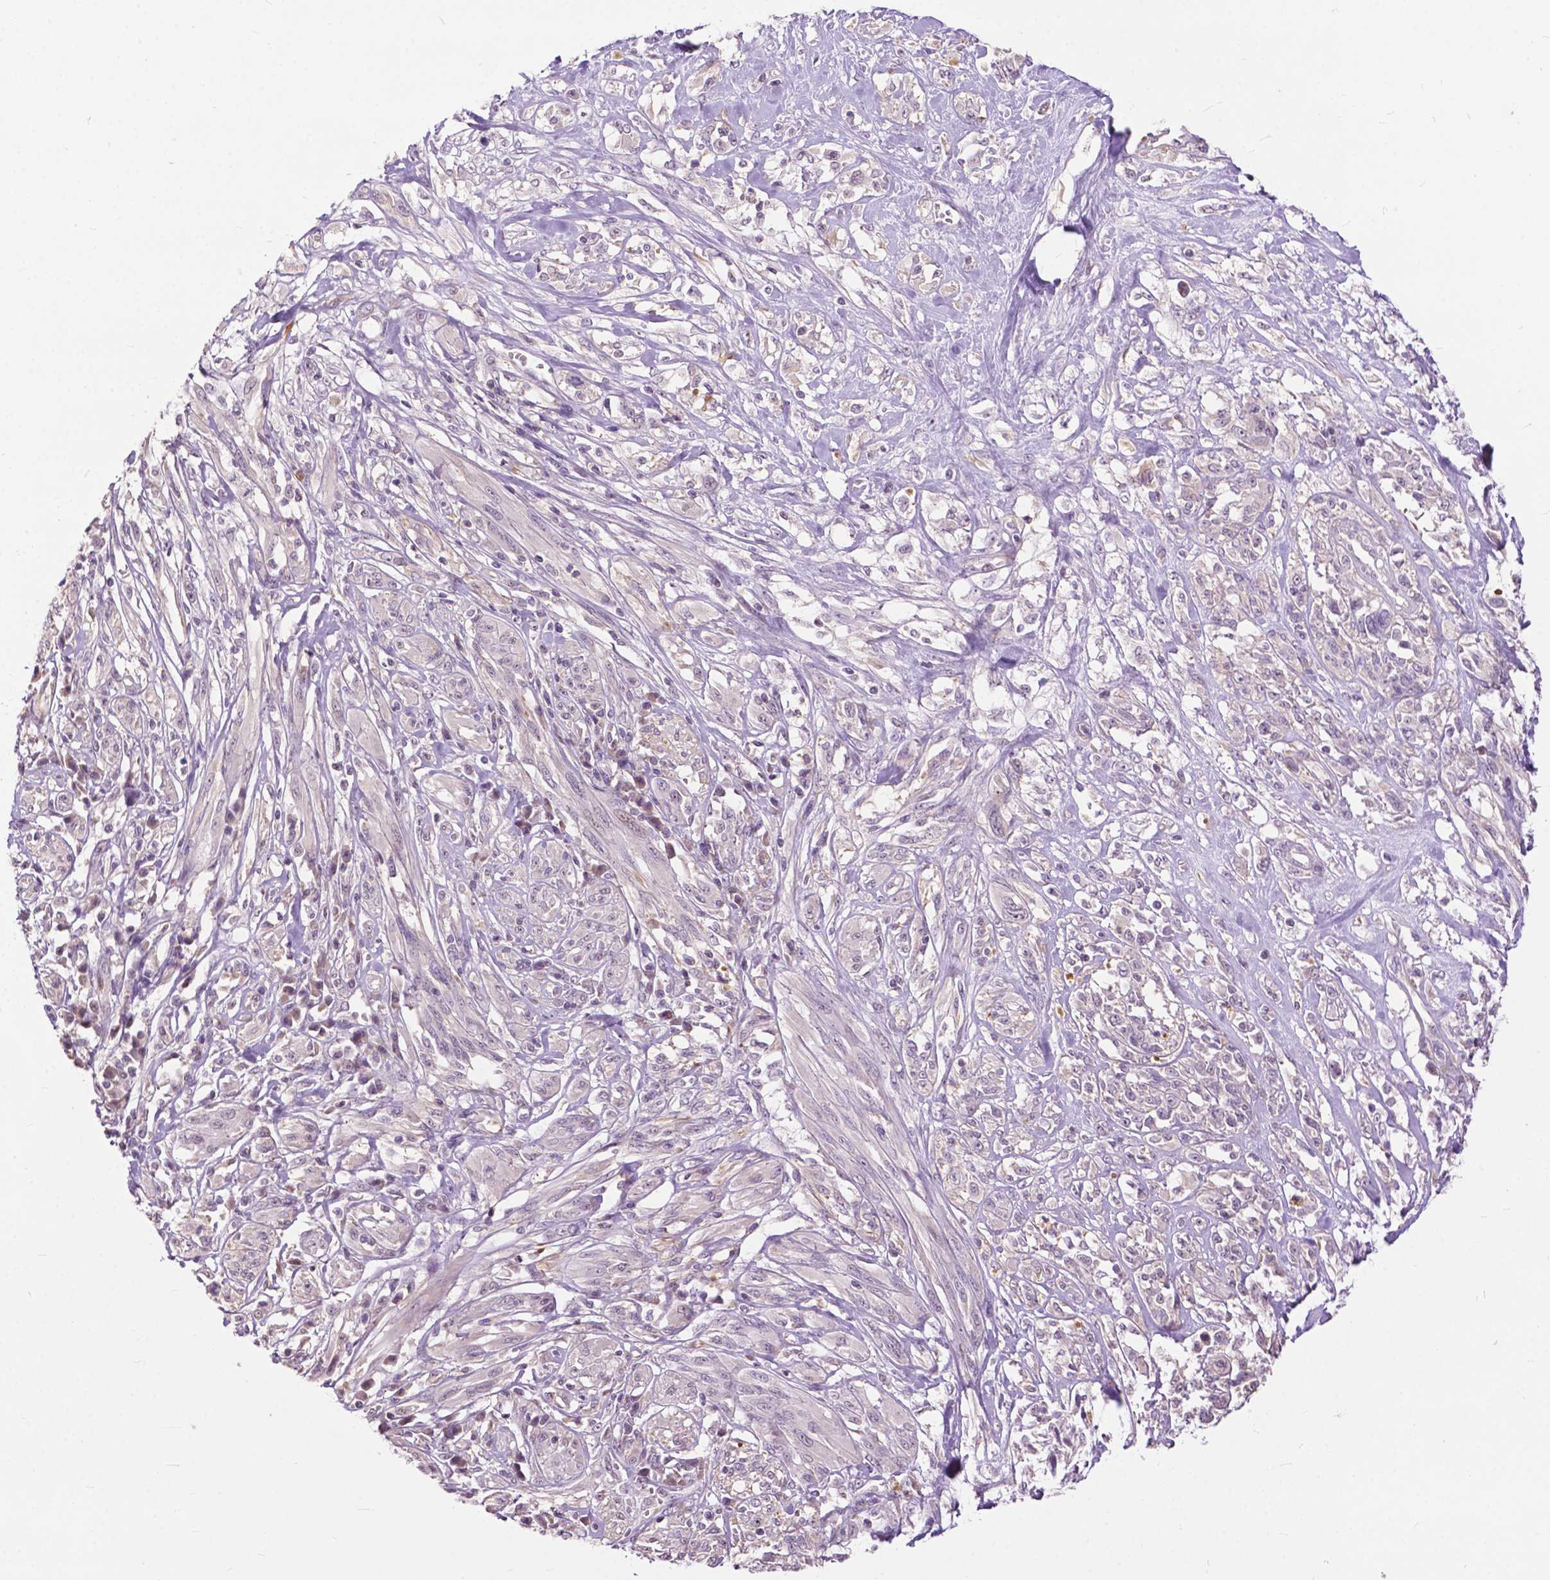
{"staining": {"intensity": "negative", "quantity": "none", "location": "none"}, "tissue": "melanoma", "cell_type": "Tumor cells", "image_type": "cancer", "snomed": [{"axis": "morphology", "description": "Malignant melanoma, NOS"}, {"axis": "topography", "description": "Skin"}], "caption": "This is an IHC photomicrograph of malignant melanoma. There is no expression in tumor cells.", "gene": "TTC9B", "patient": {"sex": "female", "age": 91}}